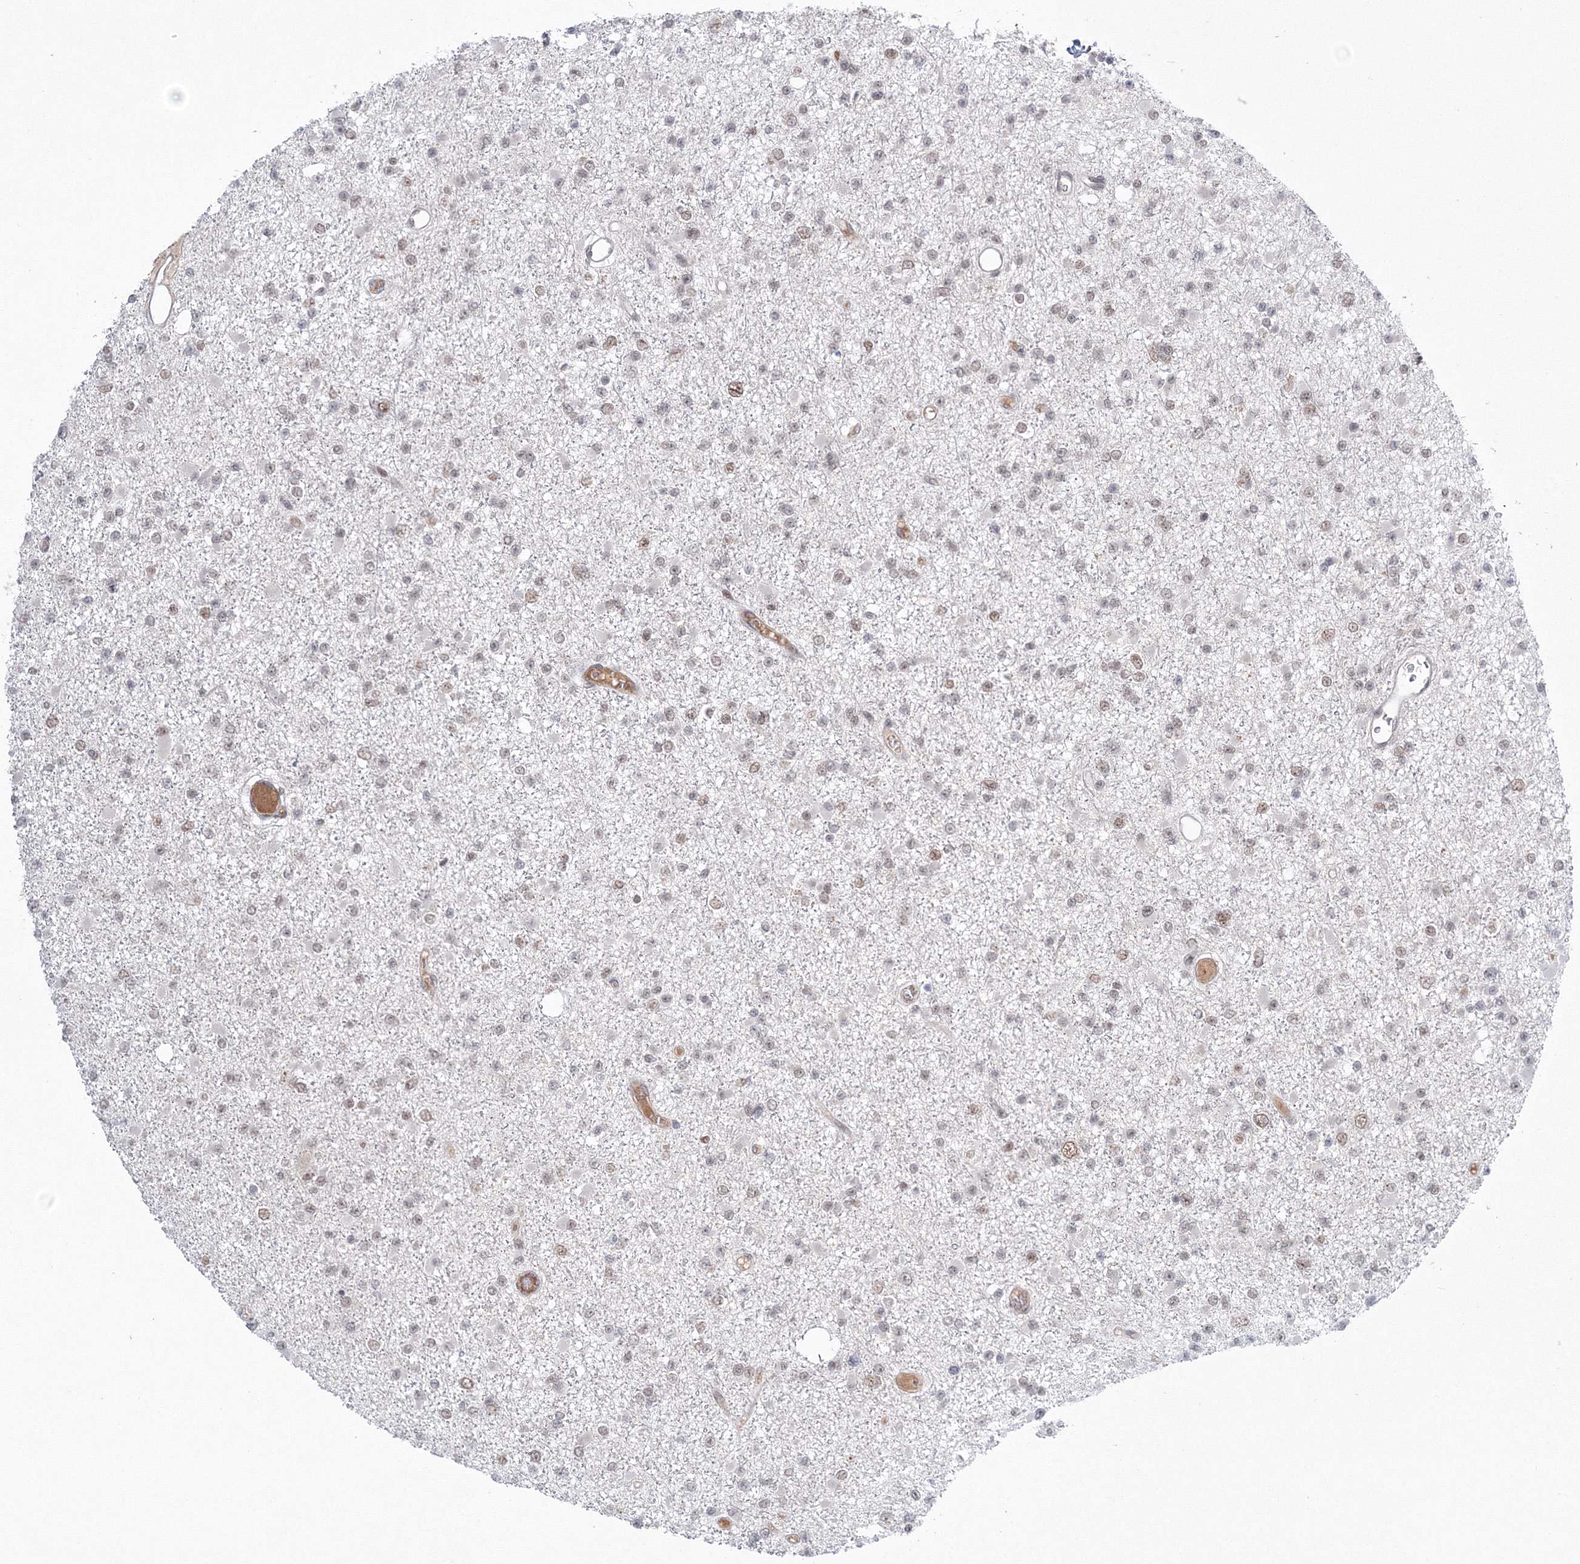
{"staining": {"intensity": "weak", "quantity": "<25%", "location": "nuclear"}, "tissue": "glioma", "cell_type": "Tumor cells", "image_type": "cancer", "snomed": [{"axis": "morphology", "description": "Glioma, malignant, Low grade"}, {"axis": "topography", "description": "Brain"}], "caption": "Micrograph shows no protein expression in tumor cells of glioma tissue.", "gene": "NOA1", "patient": {"sex": "female", "age": 22}}